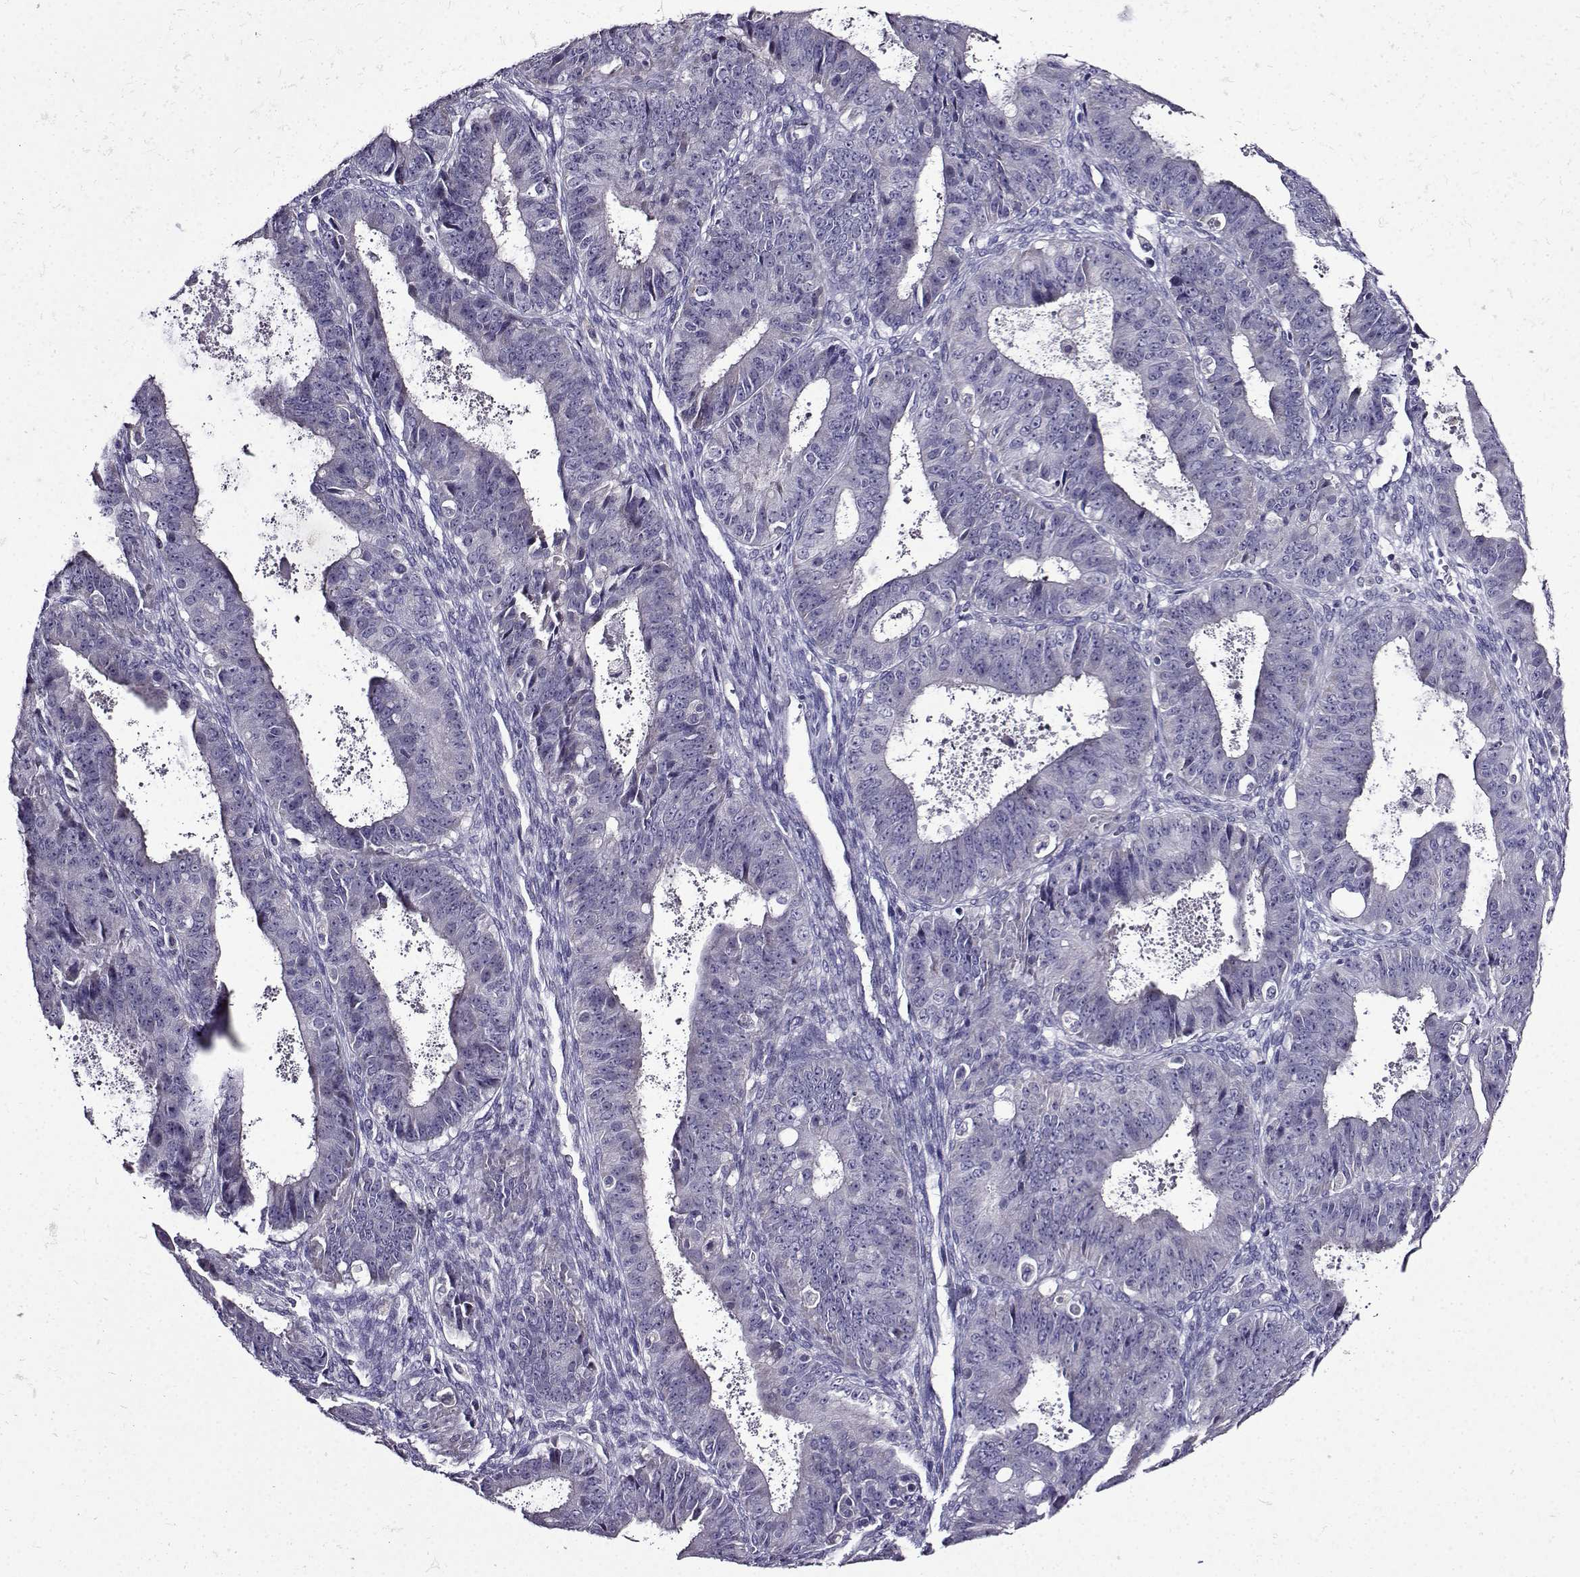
{"staining": {"intensity": "negative", "quantity": "none", "location": "none"}, "tissue": "ovarian cancer", "cell_type": "Tumor cells", "image_type": "cancer", "snomed": [{"axis": "morphology", "description": "Carcinoma, endometroid"}, {"axis": "topography", "description": "Ovary"}], "caption": "Immunohistochemical staining of endometroid carcinoma (ovarian) displays no significant positivity in tumor cells.", "gene": "TMEM266", "patient": {"sex": "female", "age": 42}}